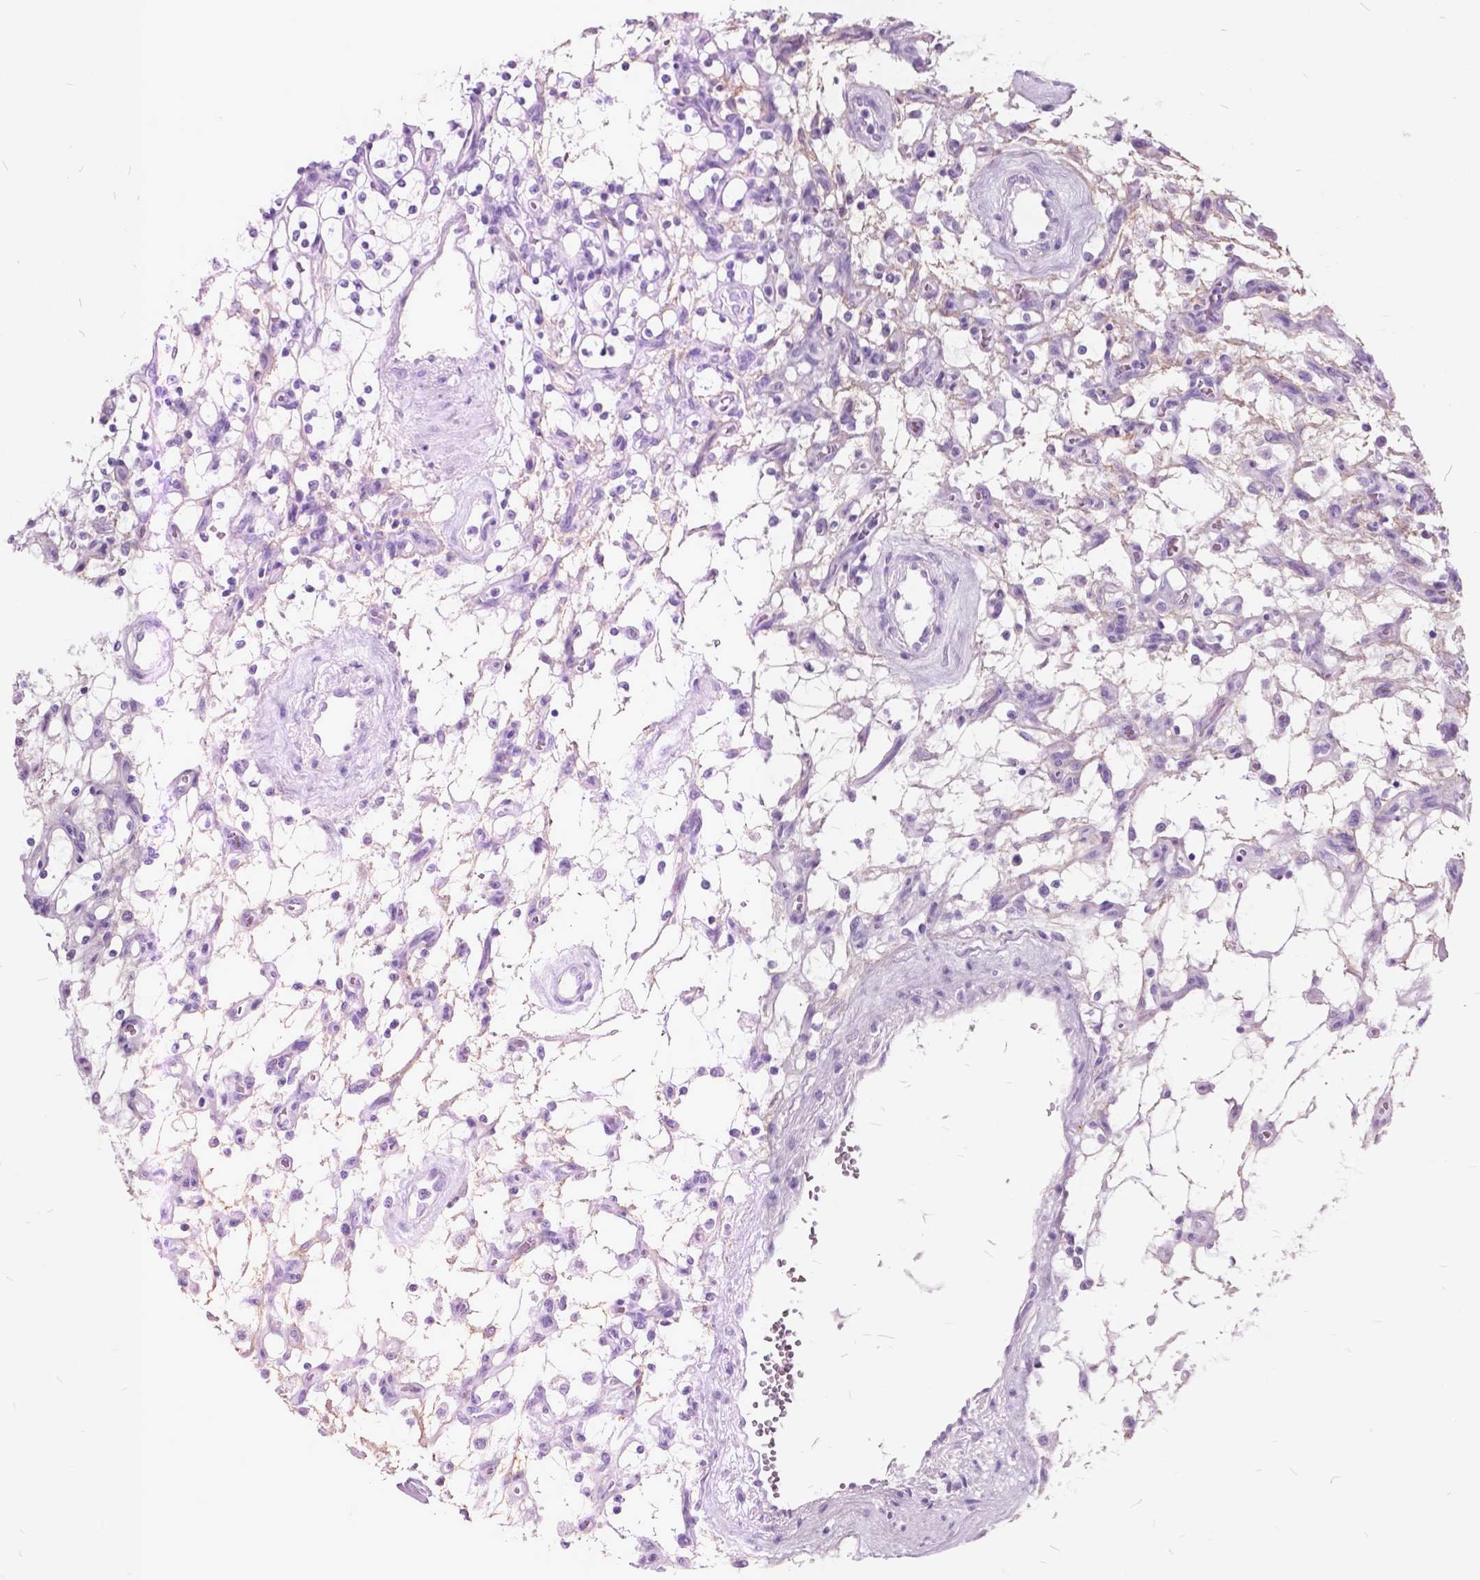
{"staining": {"intensity": "negative", "quantity": "none", "location": "none"}, "tissue": "renal cancer", "cell_type": "Tumor cells", "image_type": "cancer", "snomed": [{"axis": "morphology", "description": "Adenocarcinoma, NOS"}, {"axis": "topography", "description": "Kidney"}], "caption": "Immunohistochemistry image of neoplastic tissue: adenocarcinoma (renal) stained with DAB displays no significant protein staining in tumor cells. (DAB (3,3'-diaminobenzidine) IHC visualized using brightfield microscopy, high magnification).", "gene": "GDF9", "patient": {"sex": "female", "age": 69}}